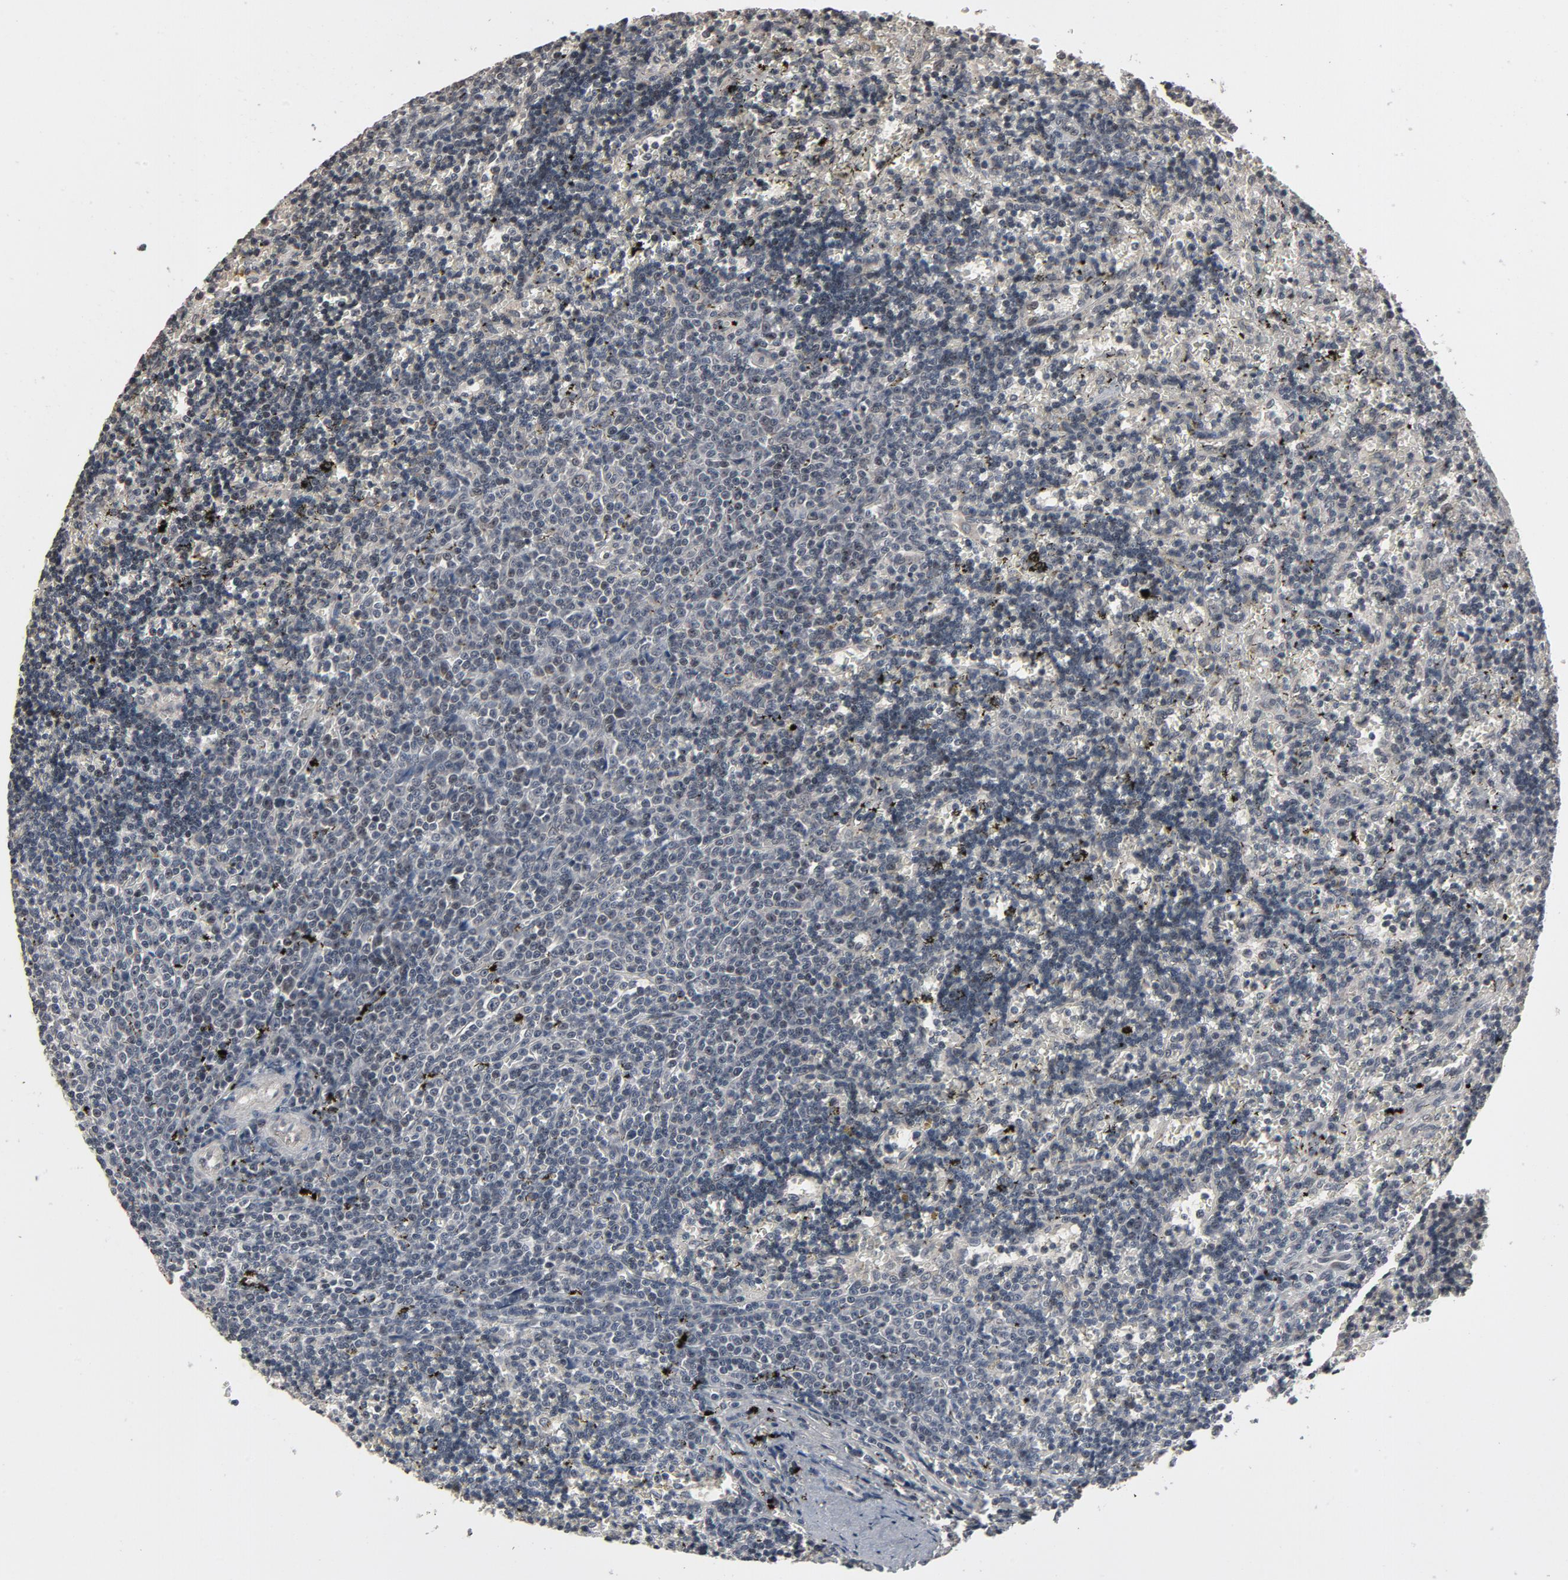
{"staining": {"intensity": "weak", "quantity": "<25%", "location": "nuclear"}, "tissue": "lymphoma", "cell_type": "Tumor cells", "image_type": "cancer", "snomed": [{"axis": "morphology", "description": "Malignant lymphoma, non-Hodgkin's type, Low grade"}, {"axis": "topography", "description": "Spleen"}], "caption": "A high-resolution histopathology image shows immunohistochemistry staining of malignant lymphoma, non-Hodgkin's type (low-grade), which exhibits no significant positivity in tumor cells.", "gene": "POM121", "patient": {"sex": "male", "age": 60}}